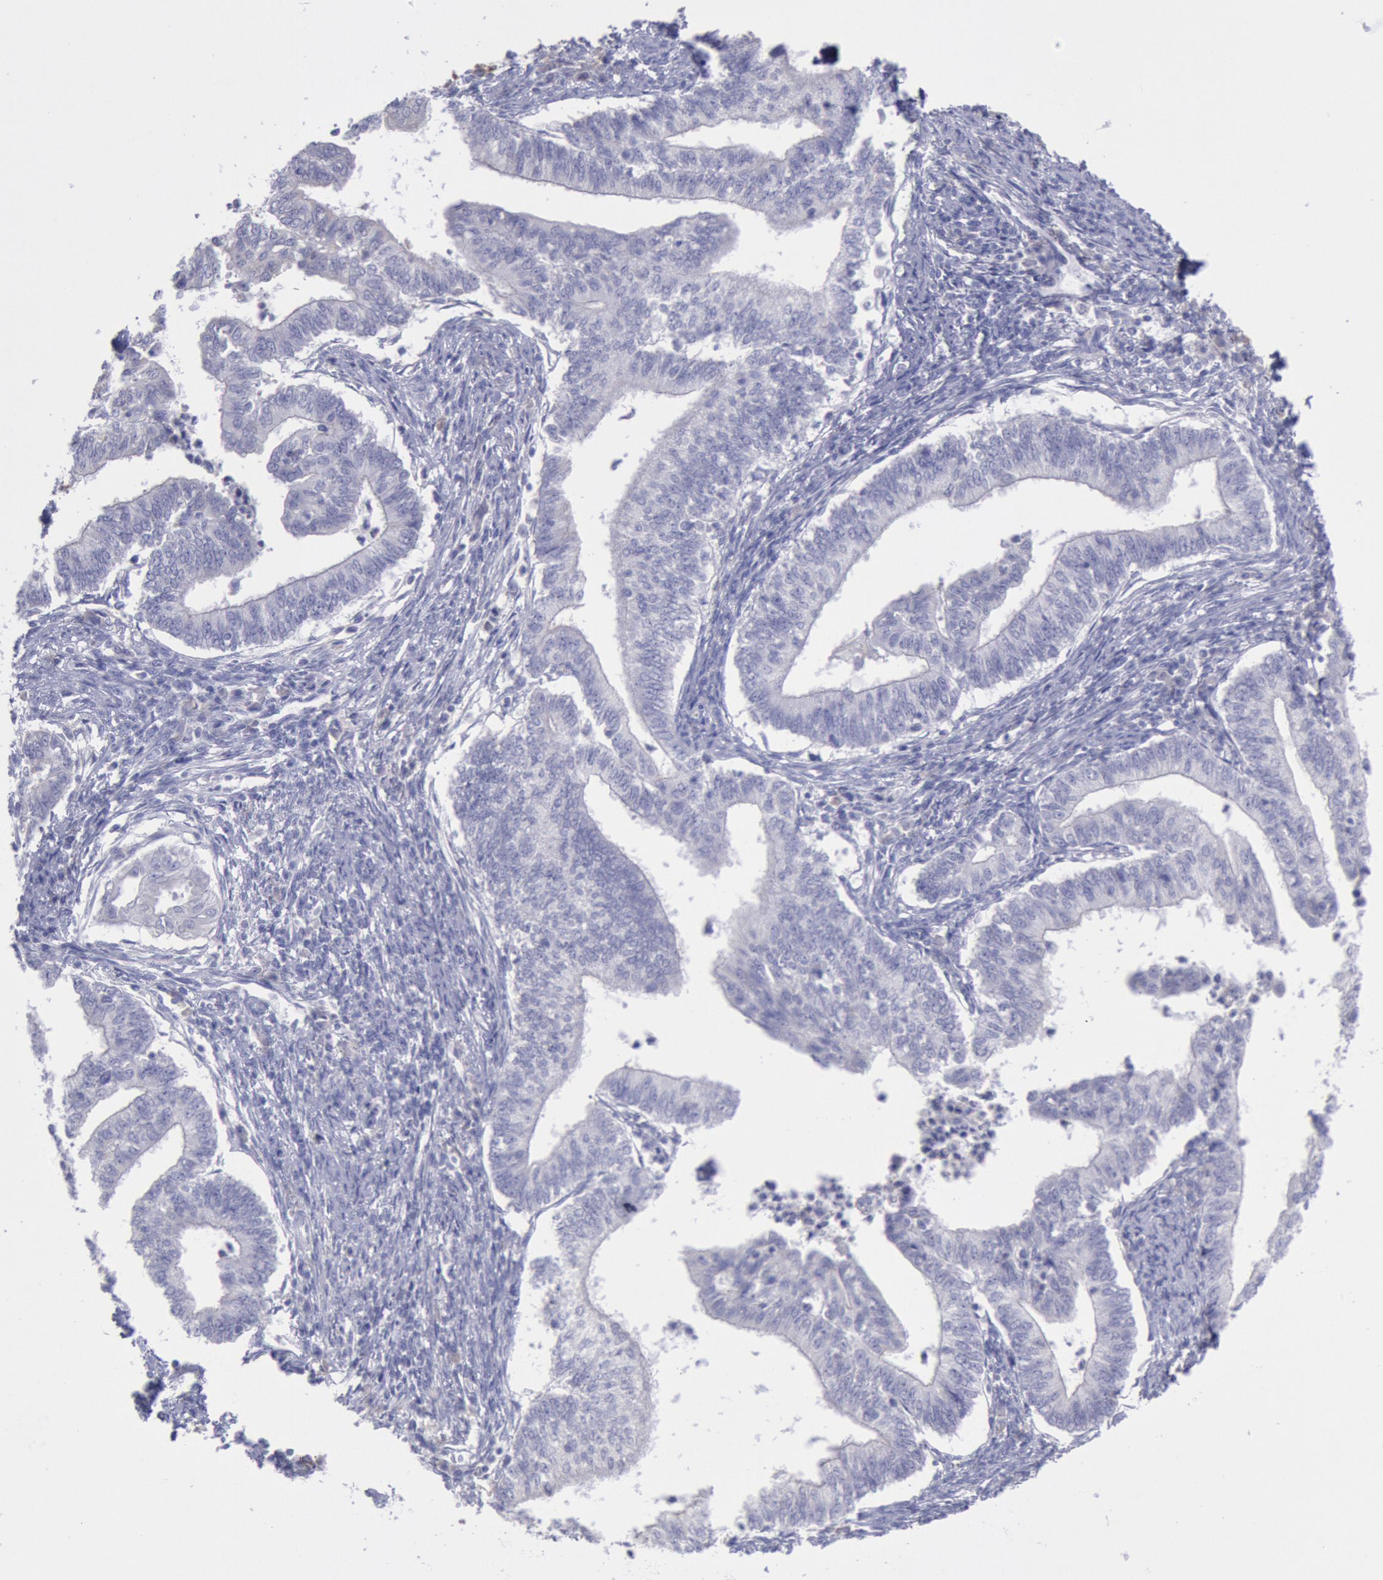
{"staining": {"intensity": "negative", "quantity": "none", "location": "none"}, "tissue": "endometrial cancer", "cell_type": "Tumor cells", "image_type": "cancer", "snomed": [{"axis": "morphology", "description": "Adenocarcinoma, NOS"}, {"axis": "topography", "description": "Endometrium"}], "caption": "This is a micrograph of IHC staining of endometrial cancer, which shows no staining in tumor cells.", "gene": "MYH7", "patient": {"sex": "female", "age": 66}}